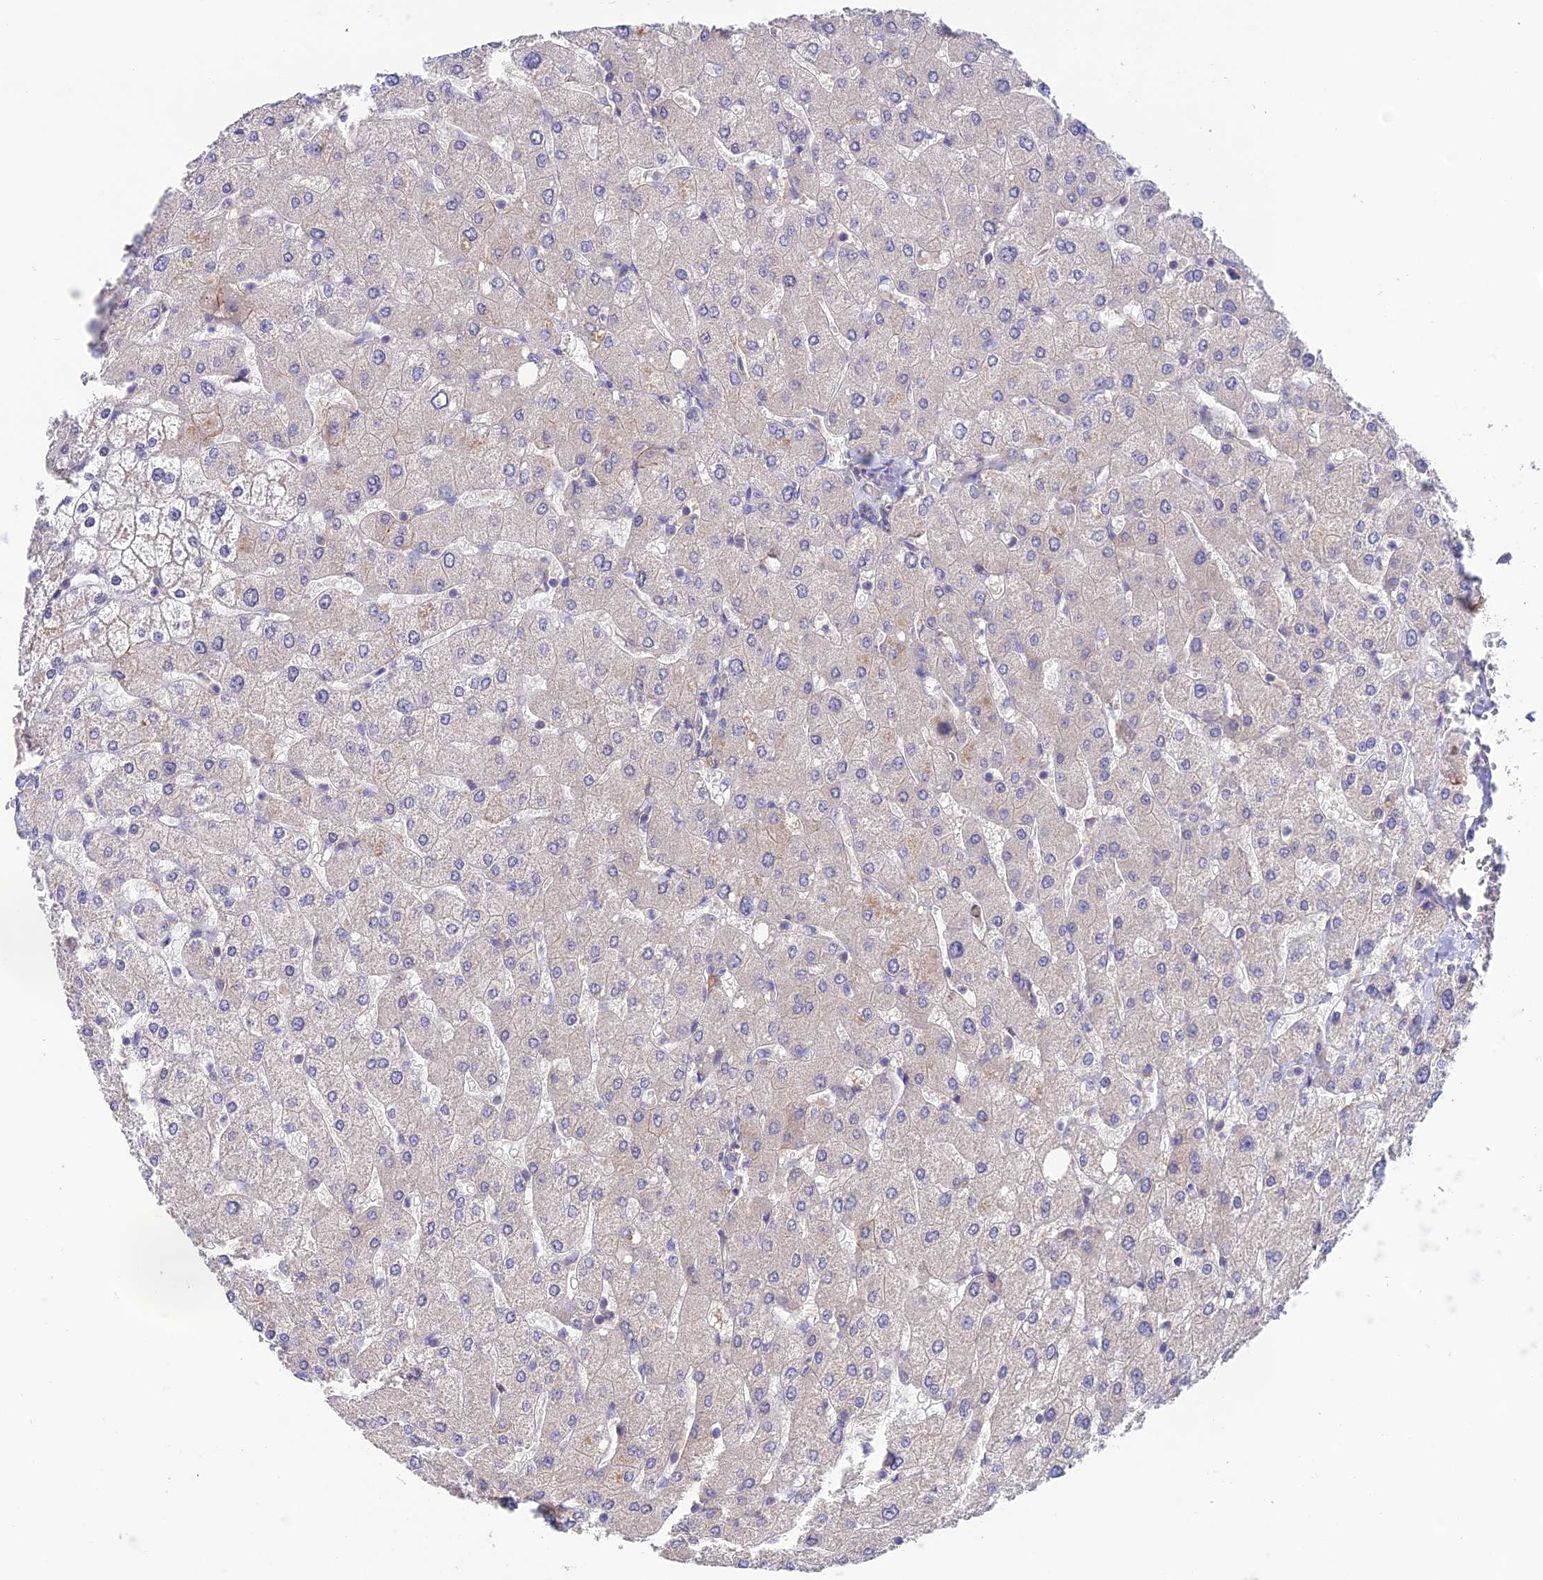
{"staining": {"intensity": "negative", "quantity": "none", "location": "none"}, "tissue": "liver", "cell_type": "Cholangiocytes", "image_type": "normal", "snomed": [{"axis": "morphology", "description": "Normal tissue, NOS"}, {"axis": "topography", "description": "Liver"}], "caption": "An immunohistochemistry (IHC) photomicrograph of normal liver is shown. There is no staining in cholangiocytes of liver.", "gene": "BRME1", "patient": {"sex": "male", "age": 55}}